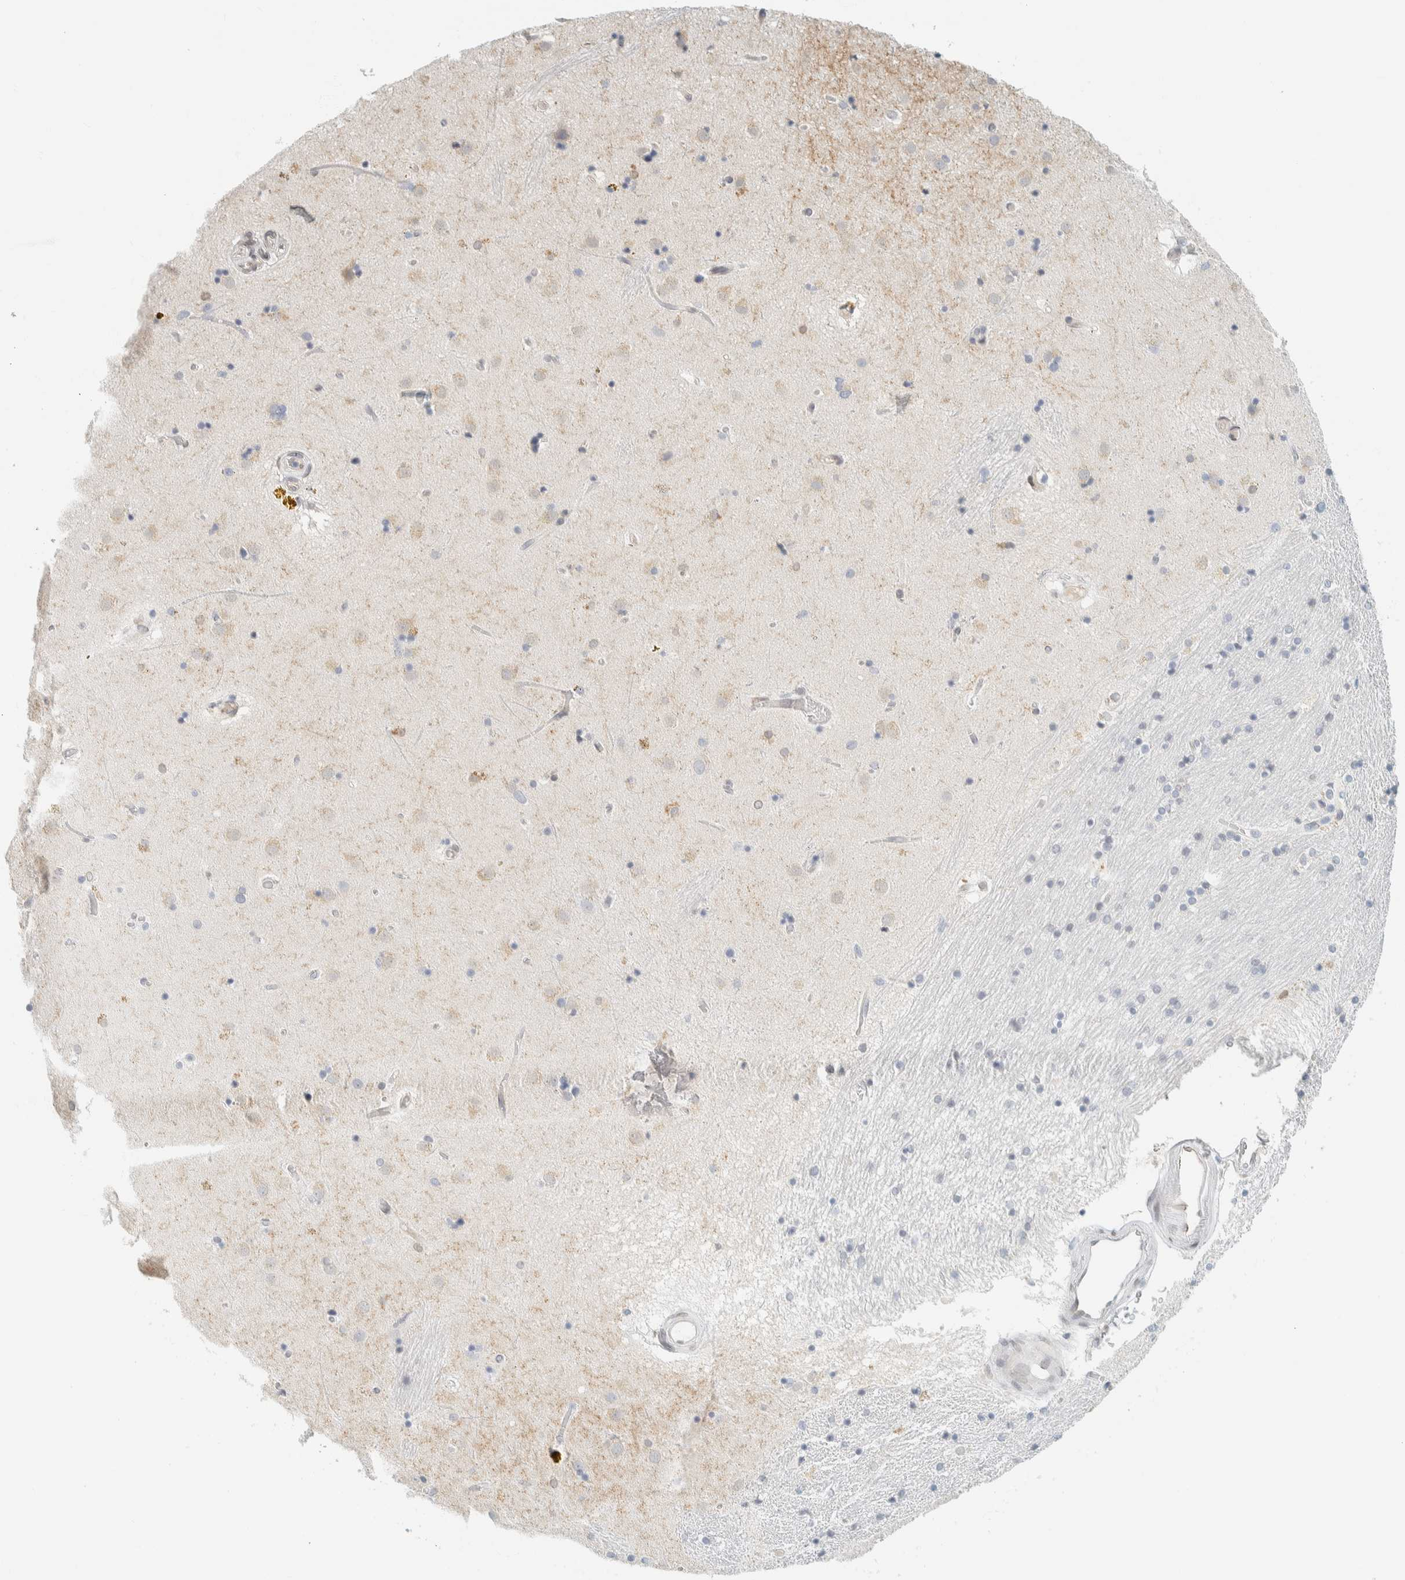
{"staining": {"intensity": "negative", "quantity": "none", "location": "none"}, "tissue": "caudate", "cell_type": "Glial cells", "image_type": "normal", "snomed": [{"axis": "morphology", "description": "Normal tissue, NOS"}, {"axis": "topography", "description": "Lateral ventricle wall"}], "caption": "Unremarkable caudate was stained to show a protein in brown. There is no significant expression in glial cells. (Stains: DAB (3,3'-diaminobenzidine) immunohistochemistry (IHC) with hematoxylin counter stain, Microscopy: brightfield microscopy at high magnification).", "gene": "C1QTNF12", "patient": {"sex": "male", "age": 70}}